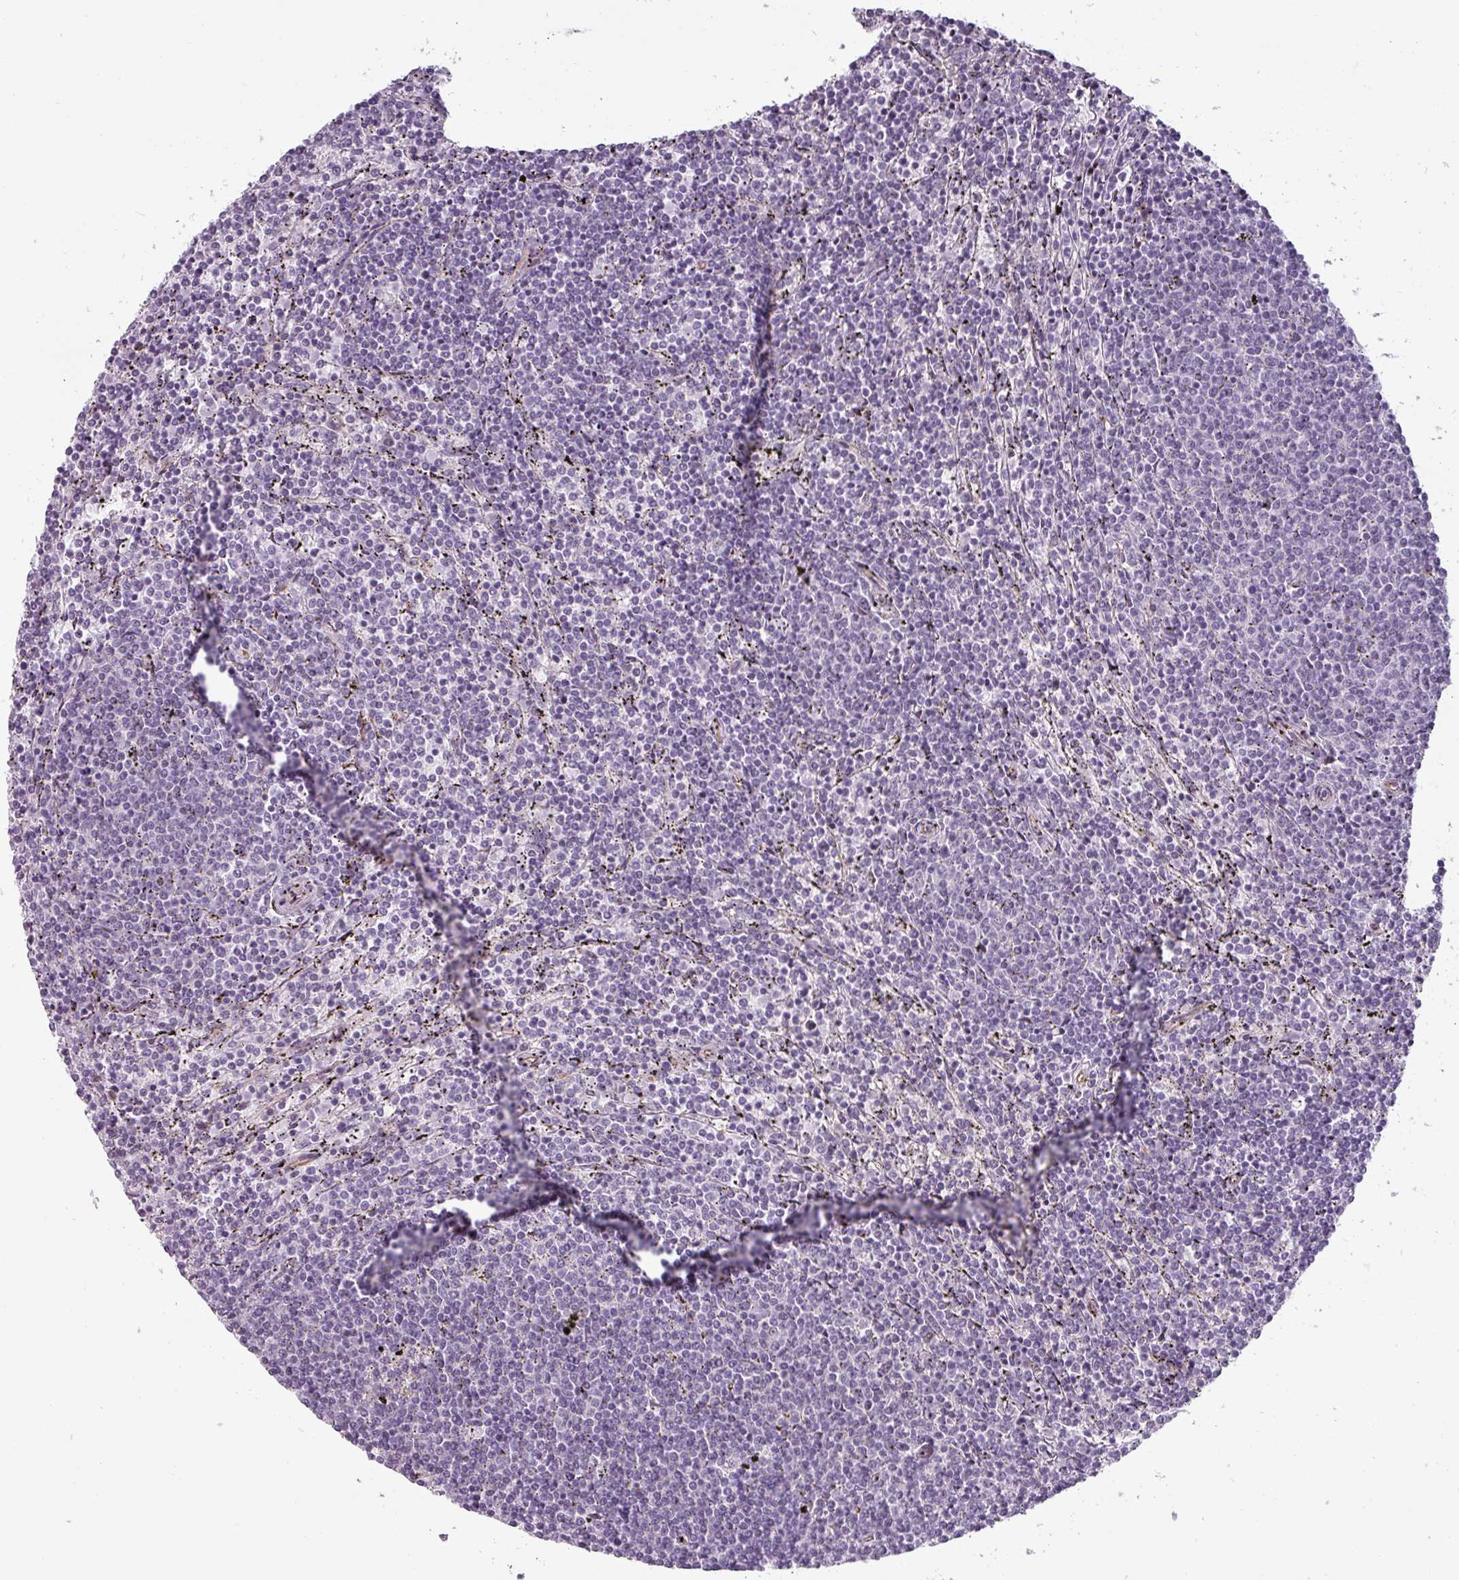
{"staining": {"intensity": "negative", "quantity": "none", "location": "none"}, "tissue": "lymphoma", "cell_type": "Tumor cells", "image_type": "cancer", "snomed": [{"axis": "morphology", "description": "Malignant lymphoma, non-Hodgkin's type, Low grade"}, {"axis": "topography", "description": "Spleen"}], "caption": "High magnification brightfield microscopy of malignant lymphoma, non-Hodgkin's type (low-grade) stained with DAB (3,3'-diaminobenzidine) (brown) and counterstained with hematoxylin (blue): tumor cells show no significant staining. (IHC, brightfield microscopy, high magnification).", "gene": "CHRDL1", "patient": {"sex": "female", "age": 50}}